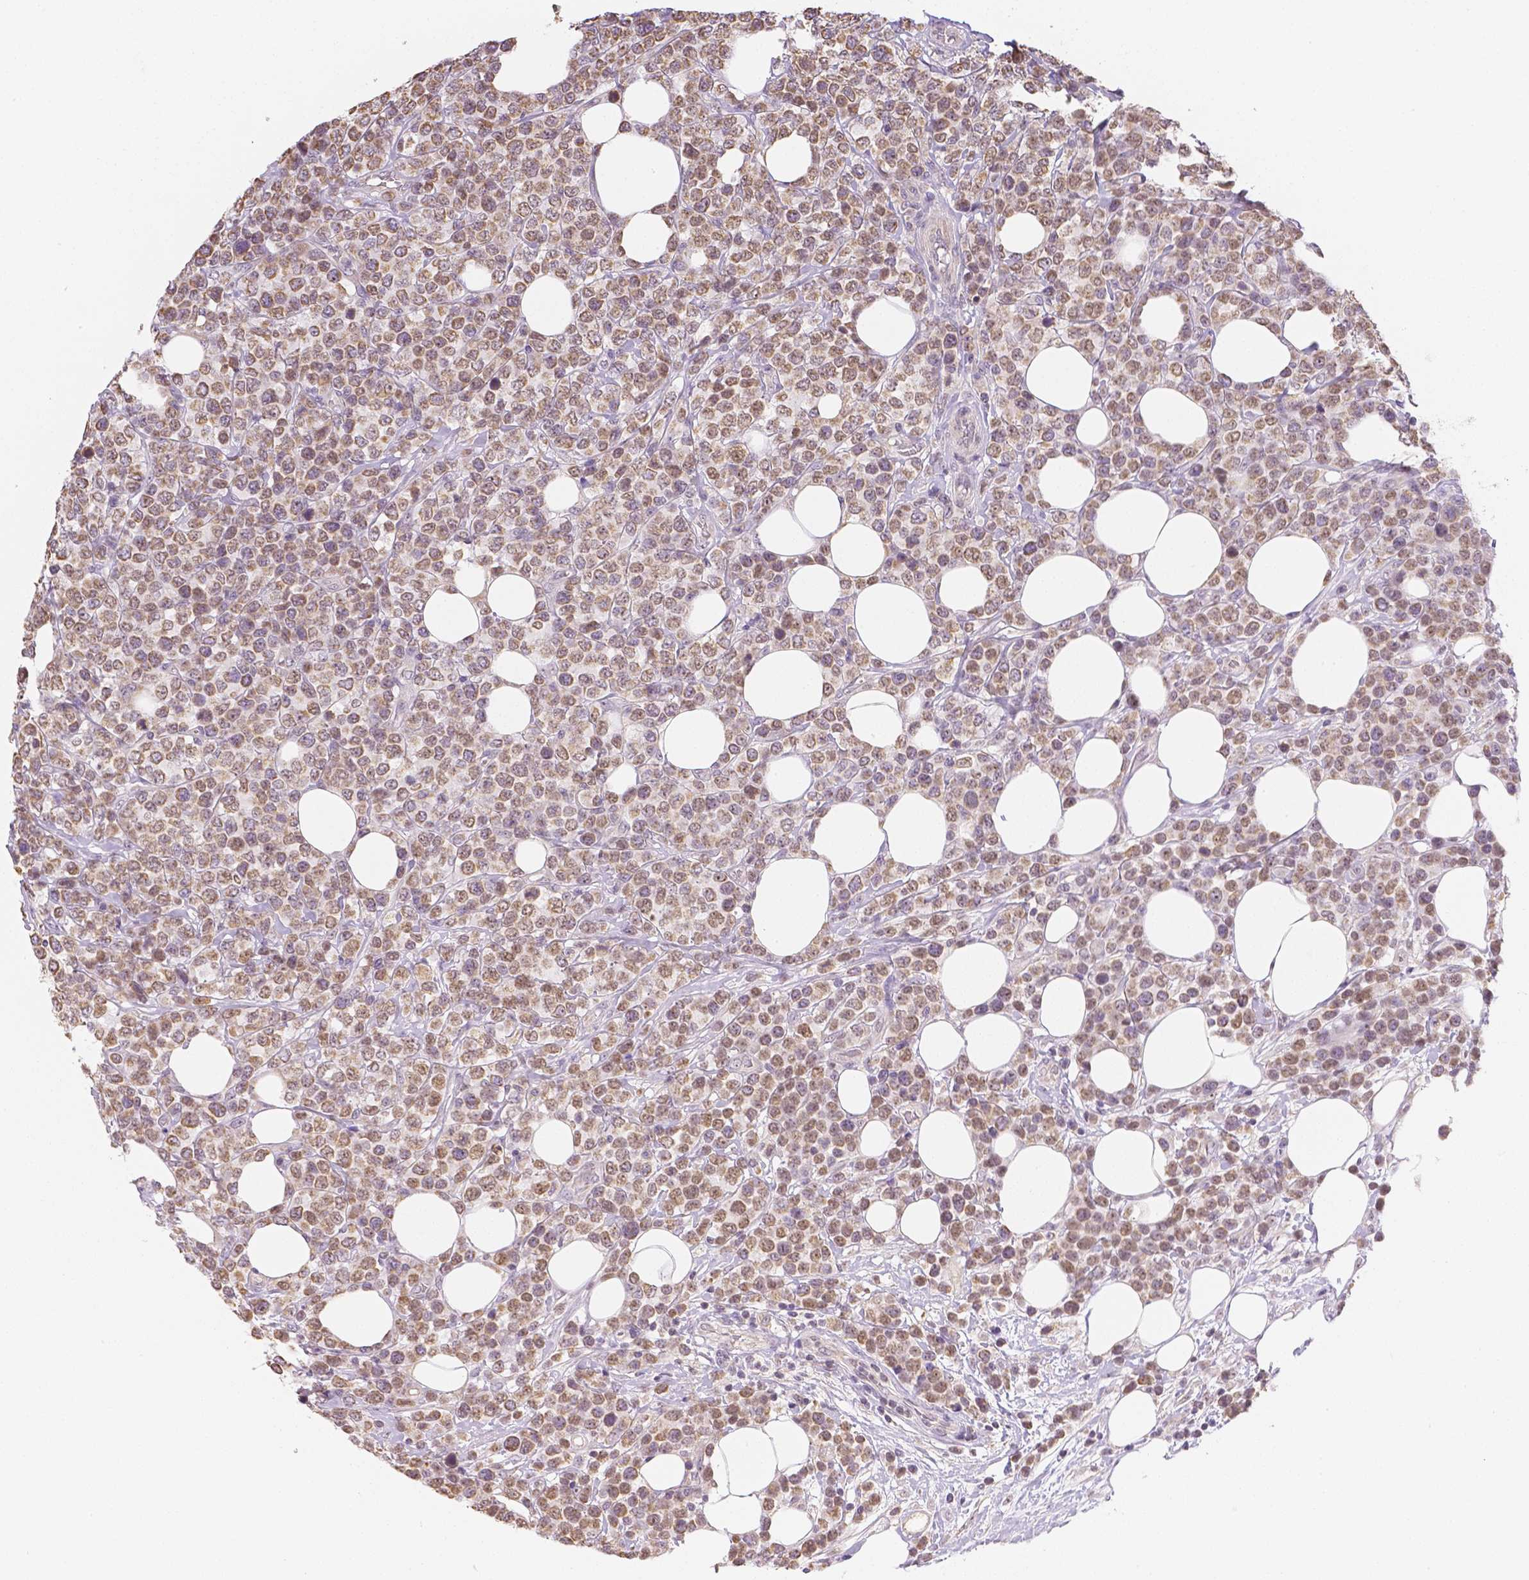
{"staining": {"intensity": "moderate", "quantity": ">75%", "location": "cytoplasmic/membranous,nuclear"}, "tissue": "lymphoma", "cell_type": "Tumor cells", "image_type": "cancer", "snomed": [{"axis": "morphology", "description": "Malignant lymphoma, non-Hodgkin's type, High grade"}, {"axis": "topography", "description": "Soft tissue"}], "caption": "Moderate cytoplasmic/membranous and nuclear protein staining is present in about >75% of tumor cells in high-grade malignant lymphoma, non-Hodgkin's type.", "gene": "NVL", "patient": {"sex": "female", "age": 56}}